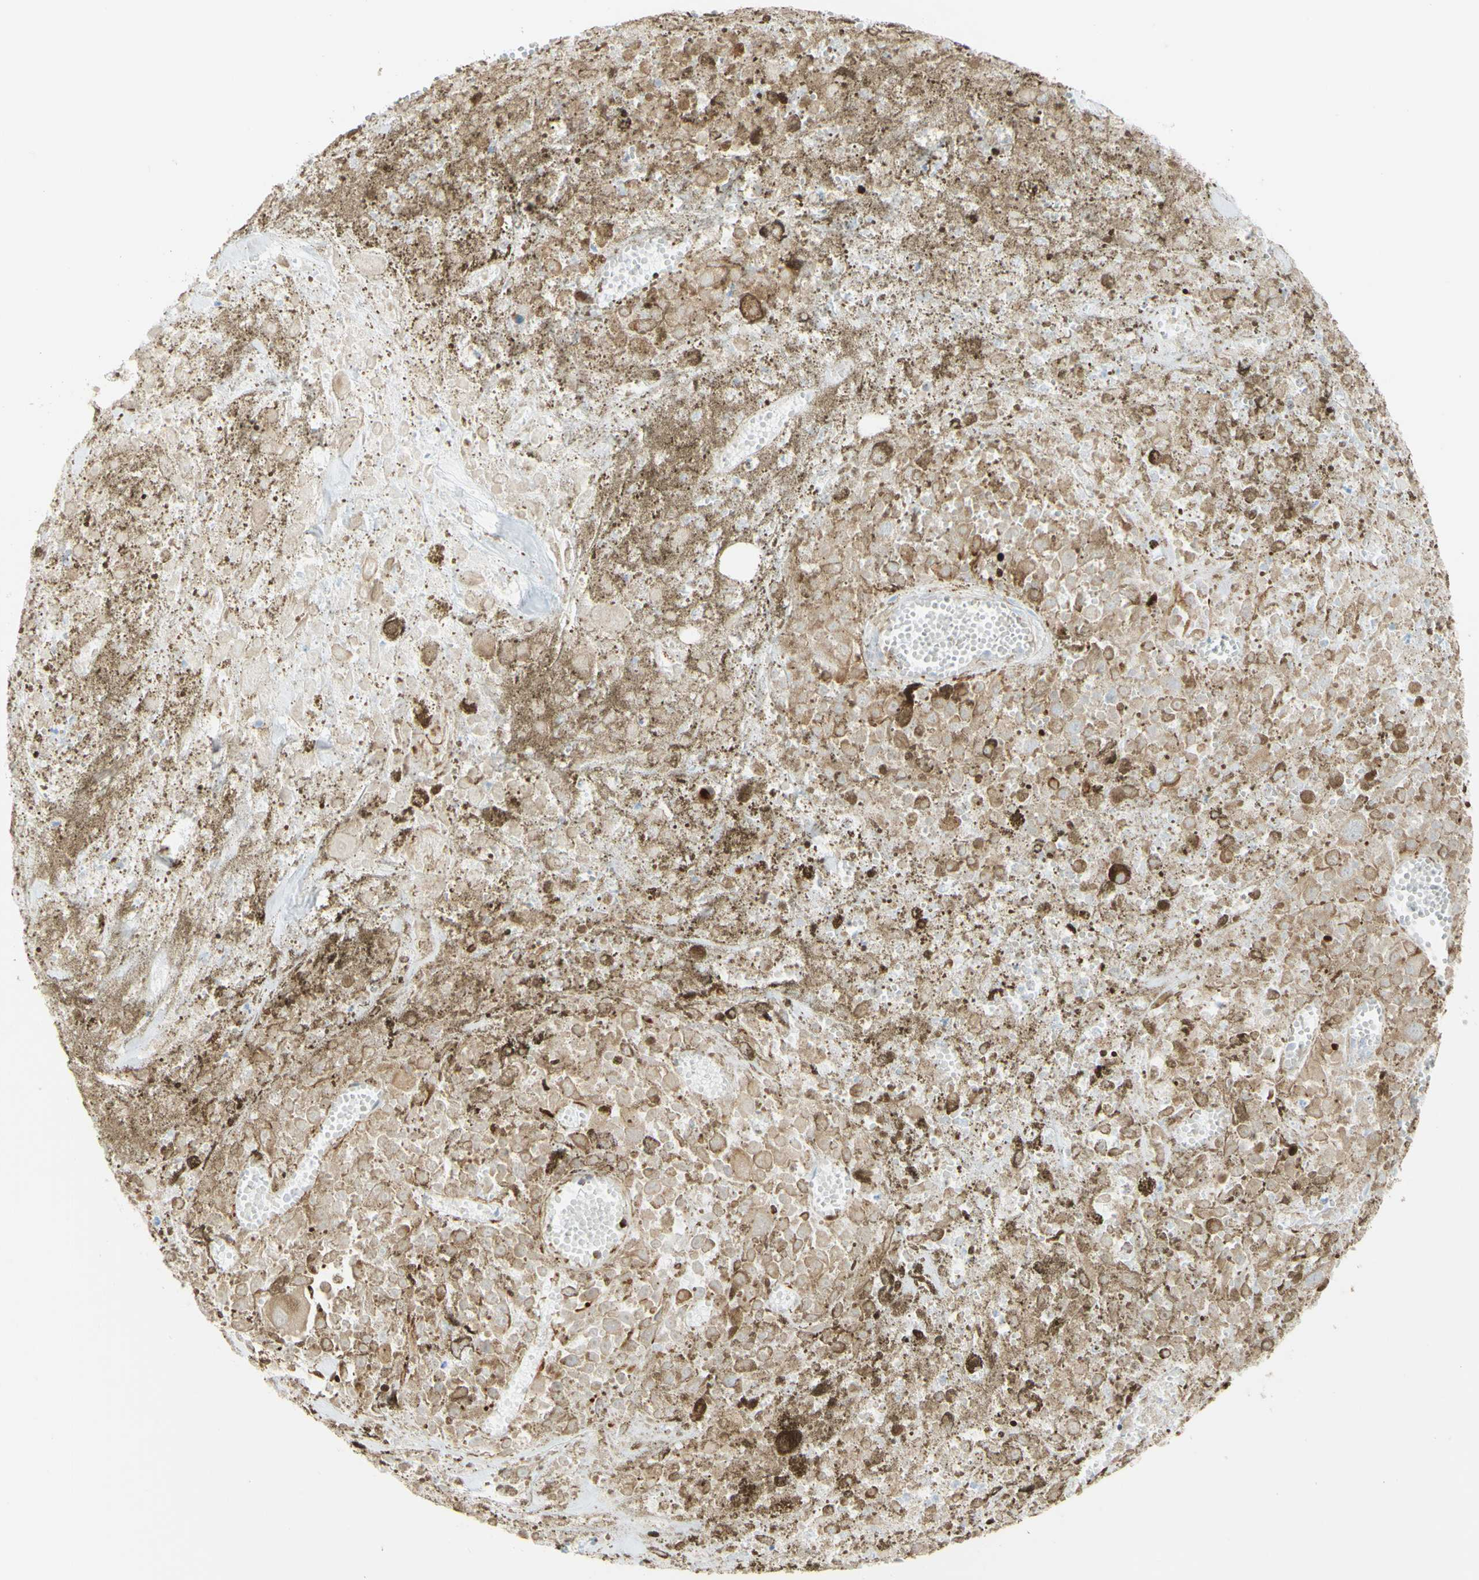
{"staining": {"intensity": "moderate", "quantity": ">75%", "location": "cytoplasmic/membranous,nuclear"}, "tissue": "melanoma", "cell_type": "Tumor cells", "image_type": "cancer", "snomed": [{"axis": "morphology", "description": "Malignant melanoma, Metastatic site"}, {"axis": "topography", "description": "Lymph node"}], "caption": "Immunohistochemical staining of malignant melanoma (metastatic site) exhibits medium levels of moderate cytoplasmic/membranous and nuclear staining in about >75% of tumor cells. Ihc stains the protein of interest in brown and the nuclei are stained blue.", "gene": "SAP18", "patient": {"sex": "male", "age": 59}}